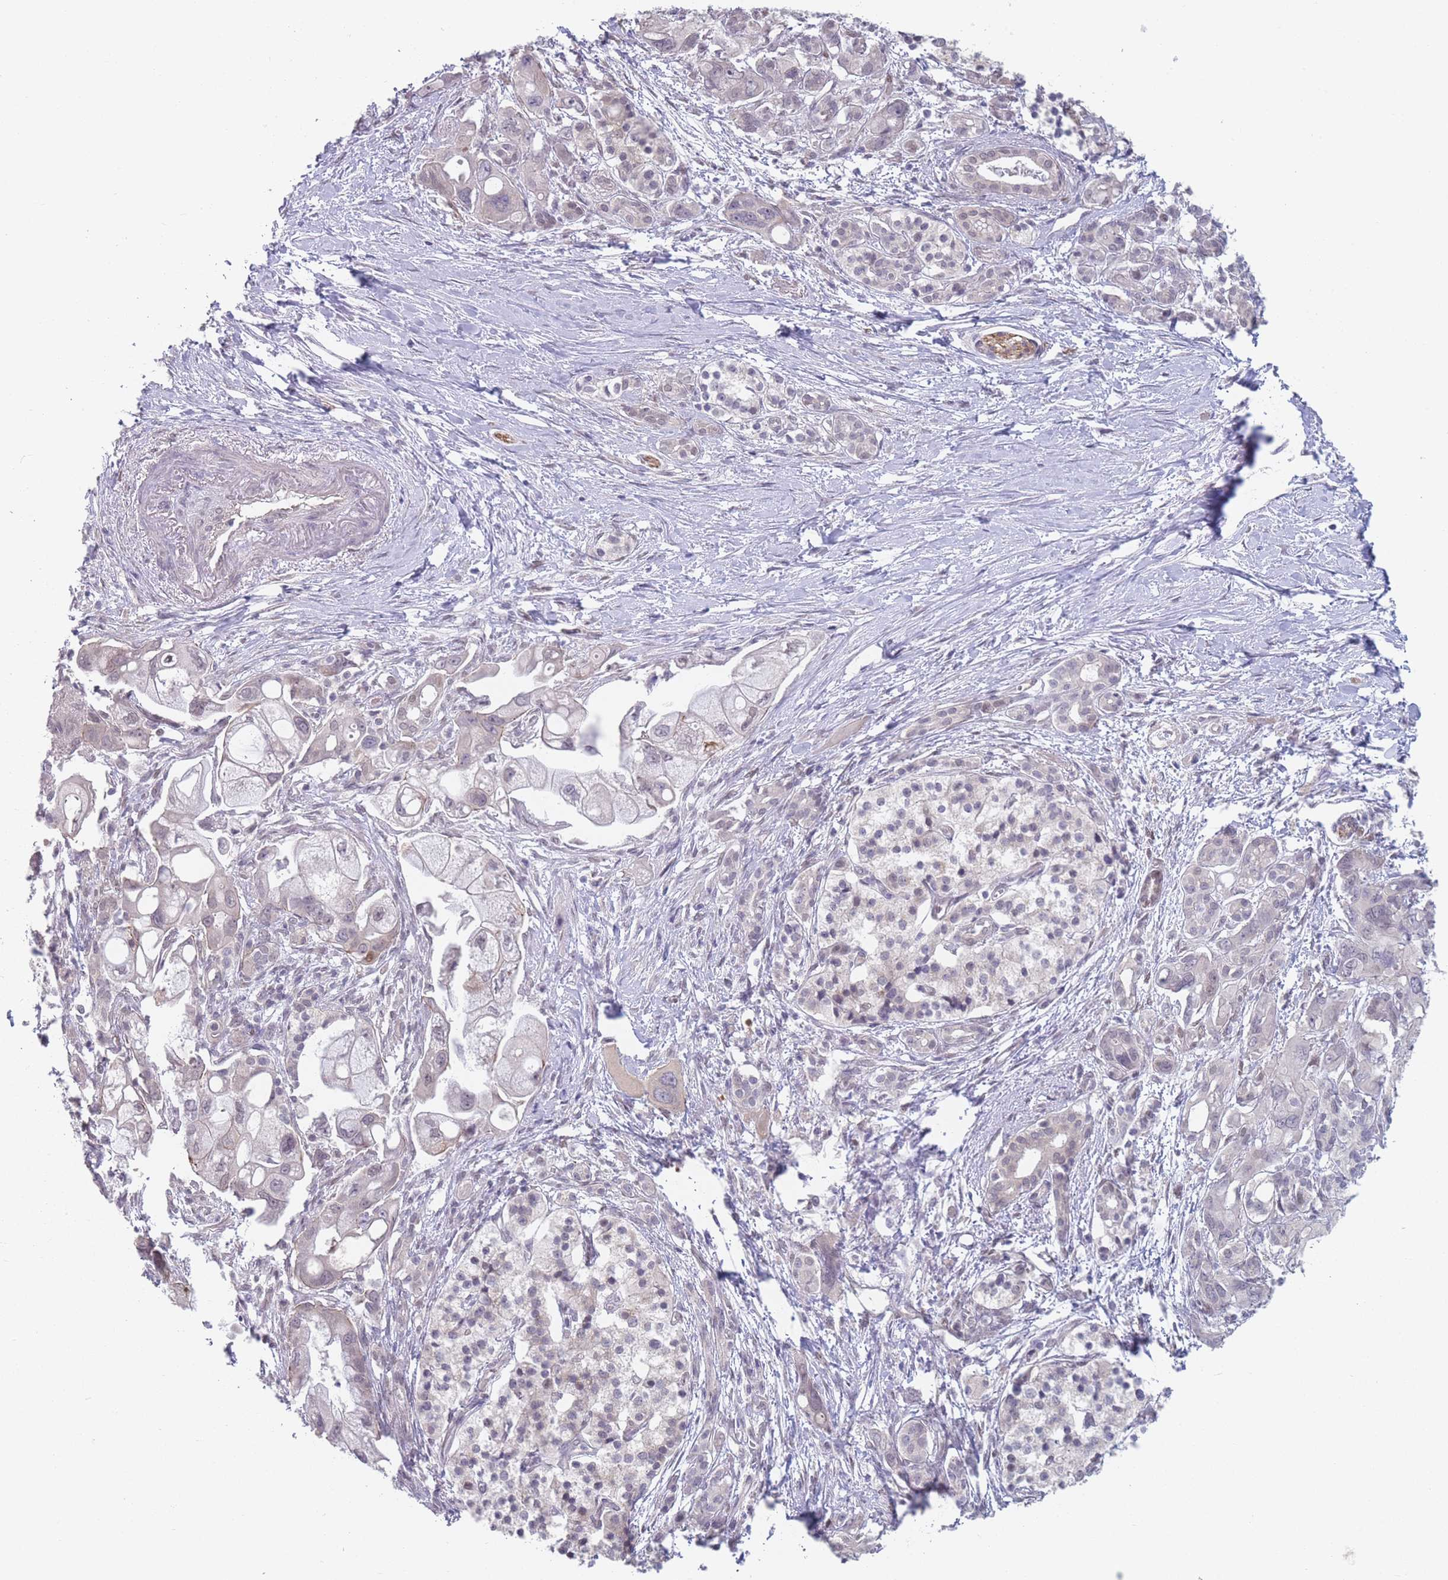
{"staining": {"intensity": "weak", "quantity": "<25%", "location": "cytoplasmic/membranous"}, "tissue": "pancreatic cancer", "cell_type": "Tumor cells", "image_type": "cancer", "snomed": [{"axis": "morphology", "description": "Adenocarcinoma, NOS"}, {"axis": "topography", "description": "Pancreas"}], "caption": "IHC of human adenocarcinoma (pancreatic) demonstrates no staining in tumor cells.", "gene": "ANKRD10", "patient": {"sex": "male", "age": 68}}